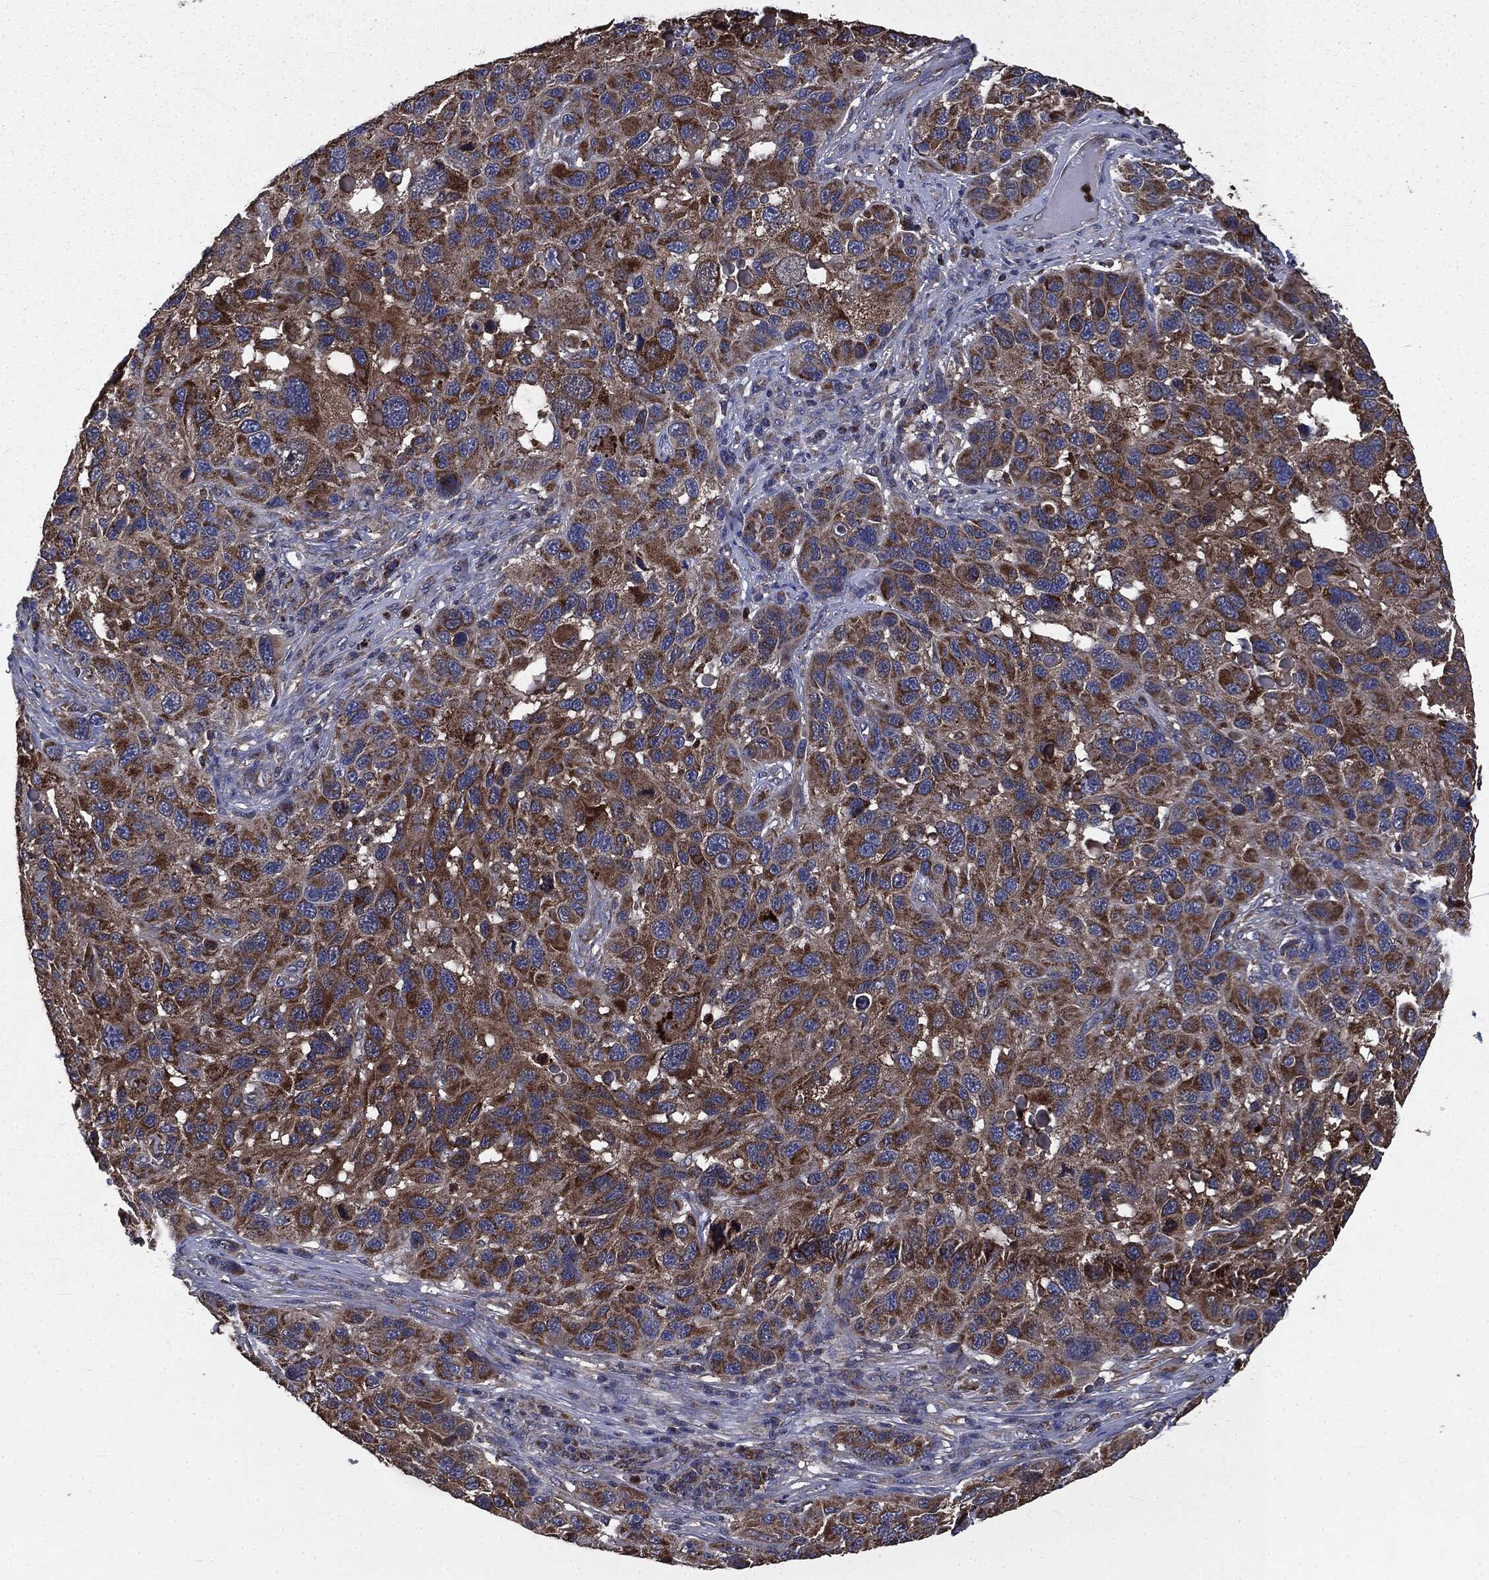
{"staining": {"intensity": "strong", "quantity": ">75%", "location": "cytoplasmic/membranous"}, "tissue": "melanoma", "cell_type": "Tumor cells", "image_type": "cancer", "snomed": [{"axis": "morphology", "description": "Malignant melanoma, NOS"}, {"axis": "topography", "description": "Skin"}], "caption": "There is high levels of strong cytoplasmic/membranous expression in tumor cells of malignant melanoma, as demonstrated by immunohistochemical staining (brown color).", "gene": "MAPK6", "patient": {"sex": "male", "age": 53}}